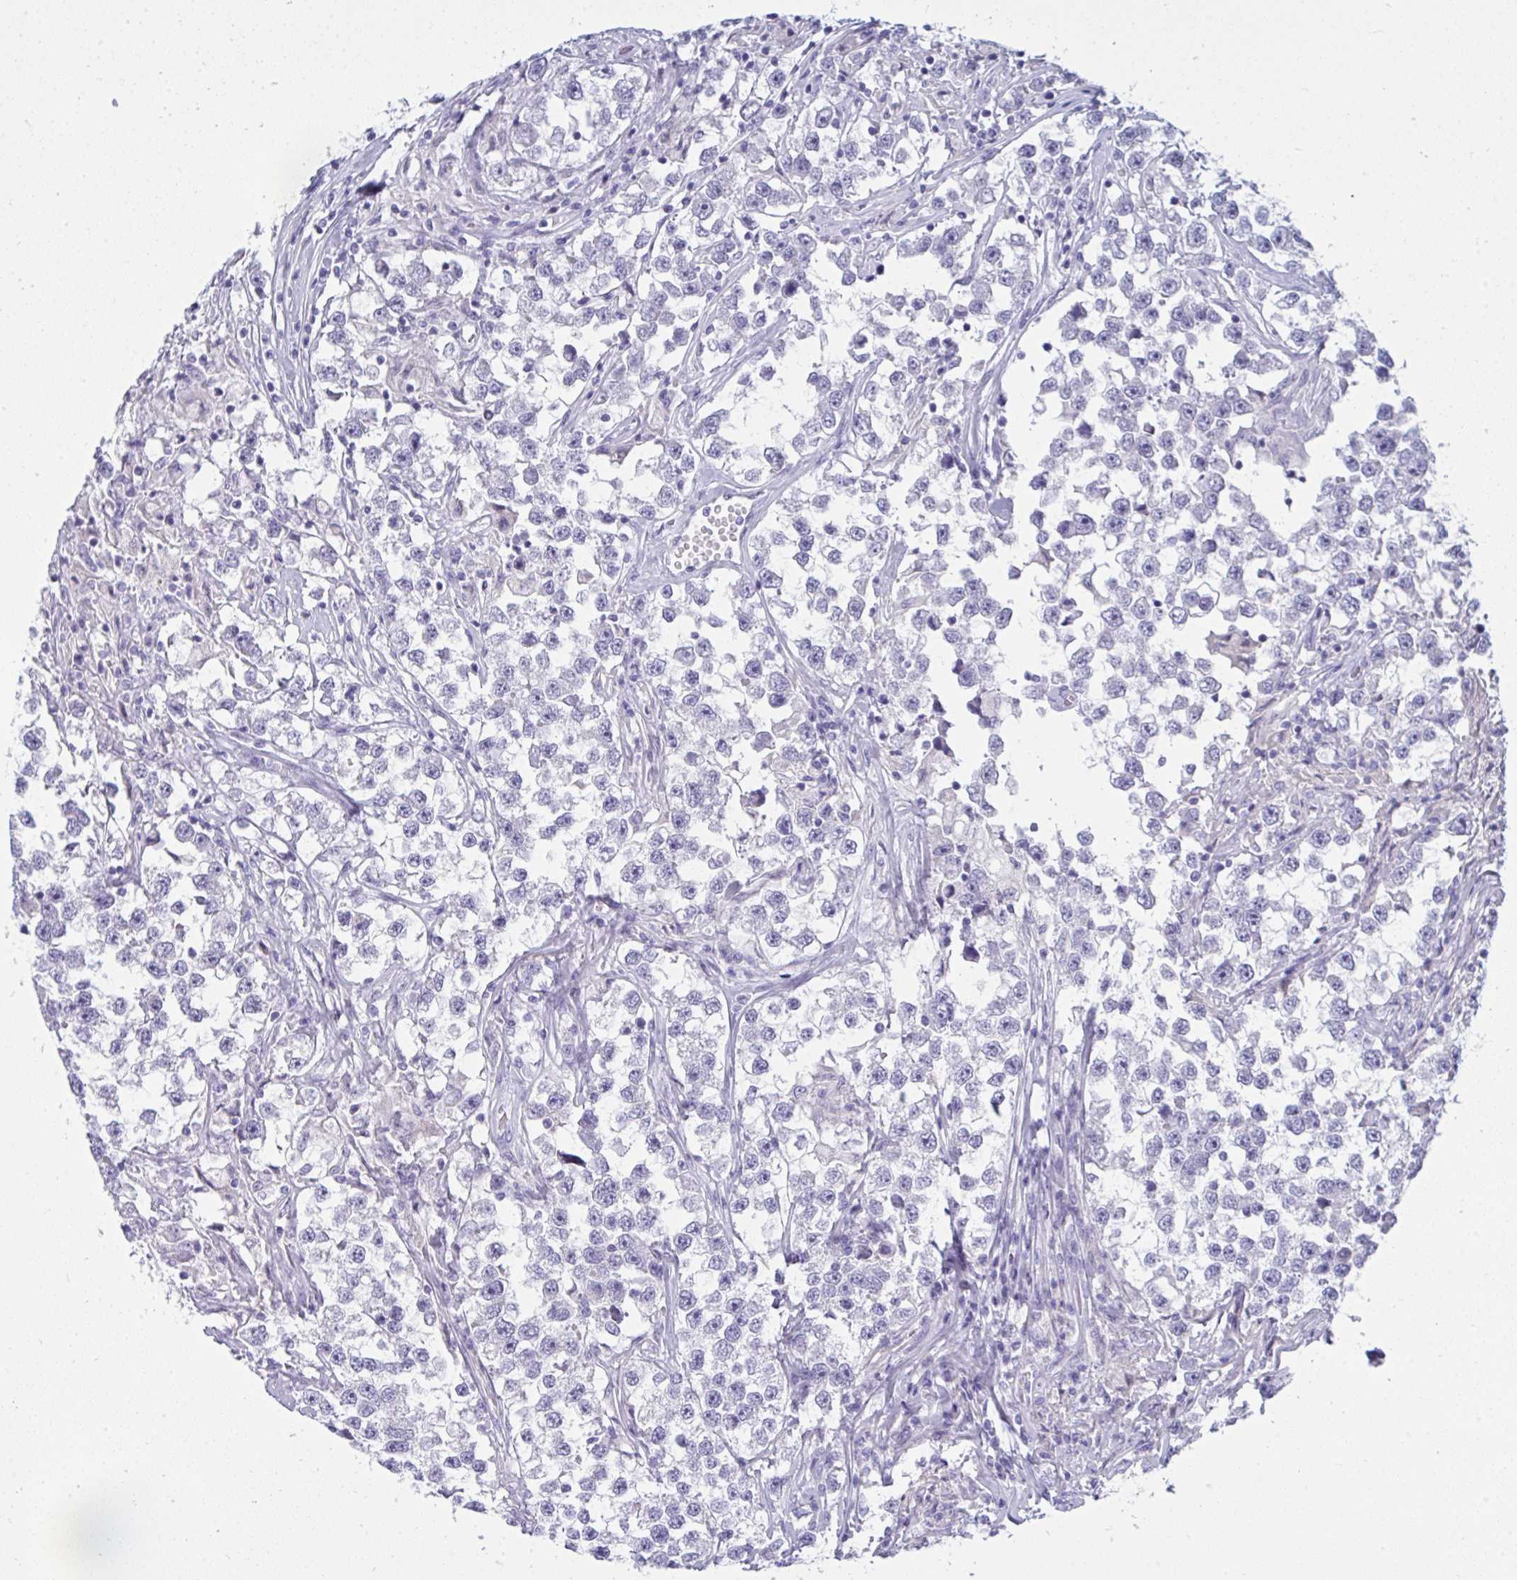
{"staining": {"intensity": "negative", "quantity": "none", "location": "none"}, "tissue": "testis cancer", "cell_type": "Tumor cells", "image_type": "cancer", "snomed": [{"axis": "morphology", "description": "Seminoma, NOS"}, {"axis": "topography", "description": "Testis"}], "caption": "A high-resolution histopathology image shows immunohistochemistry staining of testis cancer, which displays no significant staining in tumor cells.", "gene": "PRDM9", "patient": {"sex": "male", "age": 46}}